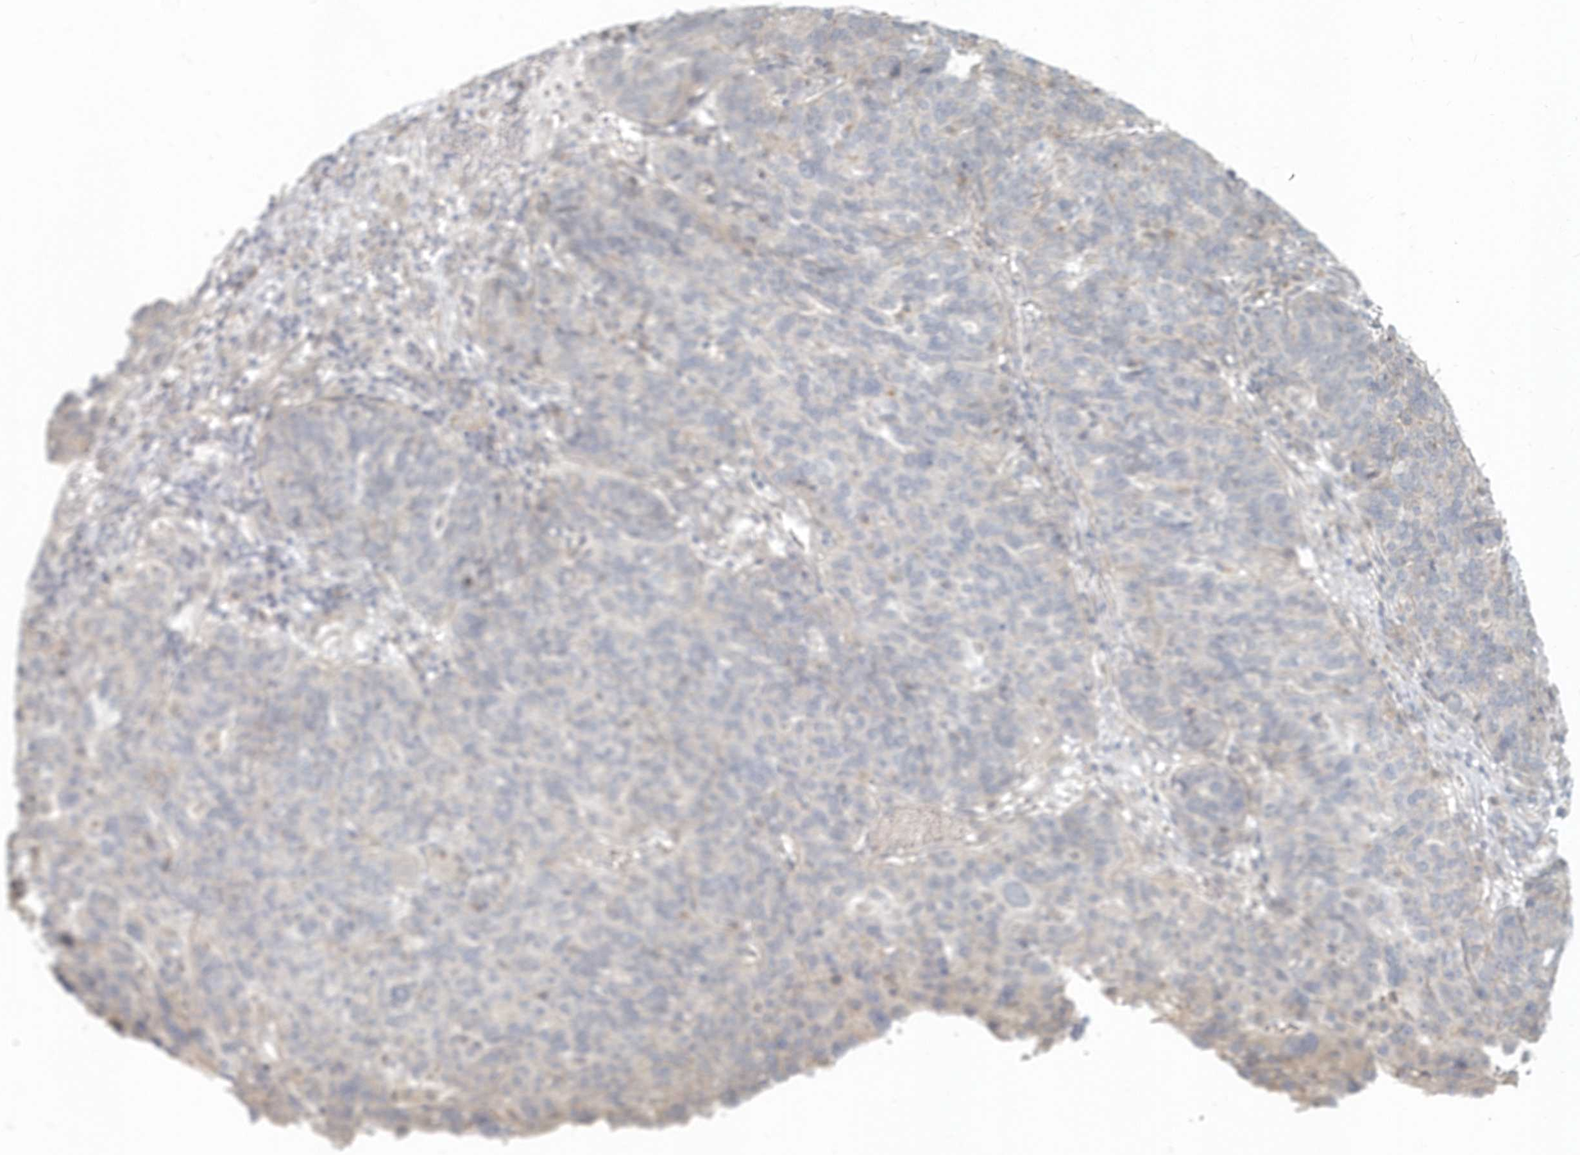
{"staining": {"intensity": "negative", "quantity": "none", "location": "none"}, "tissue": "ovarian cancer", "cell_type": "Tumor cells", "image_type": "cancer", "snomed": [{"axis": "morphology", "description": "Cystadenocarcinoma, serous, NOS"}, {"axis": "topography", "description": "Ovary"}], "caption": "Micrograph shows no significant protein positivity in tumor cells of serous cystadenocarcinoma (ovarian).", "gene": "NAPB", "patient": {"sex": "female", "age": 59}}